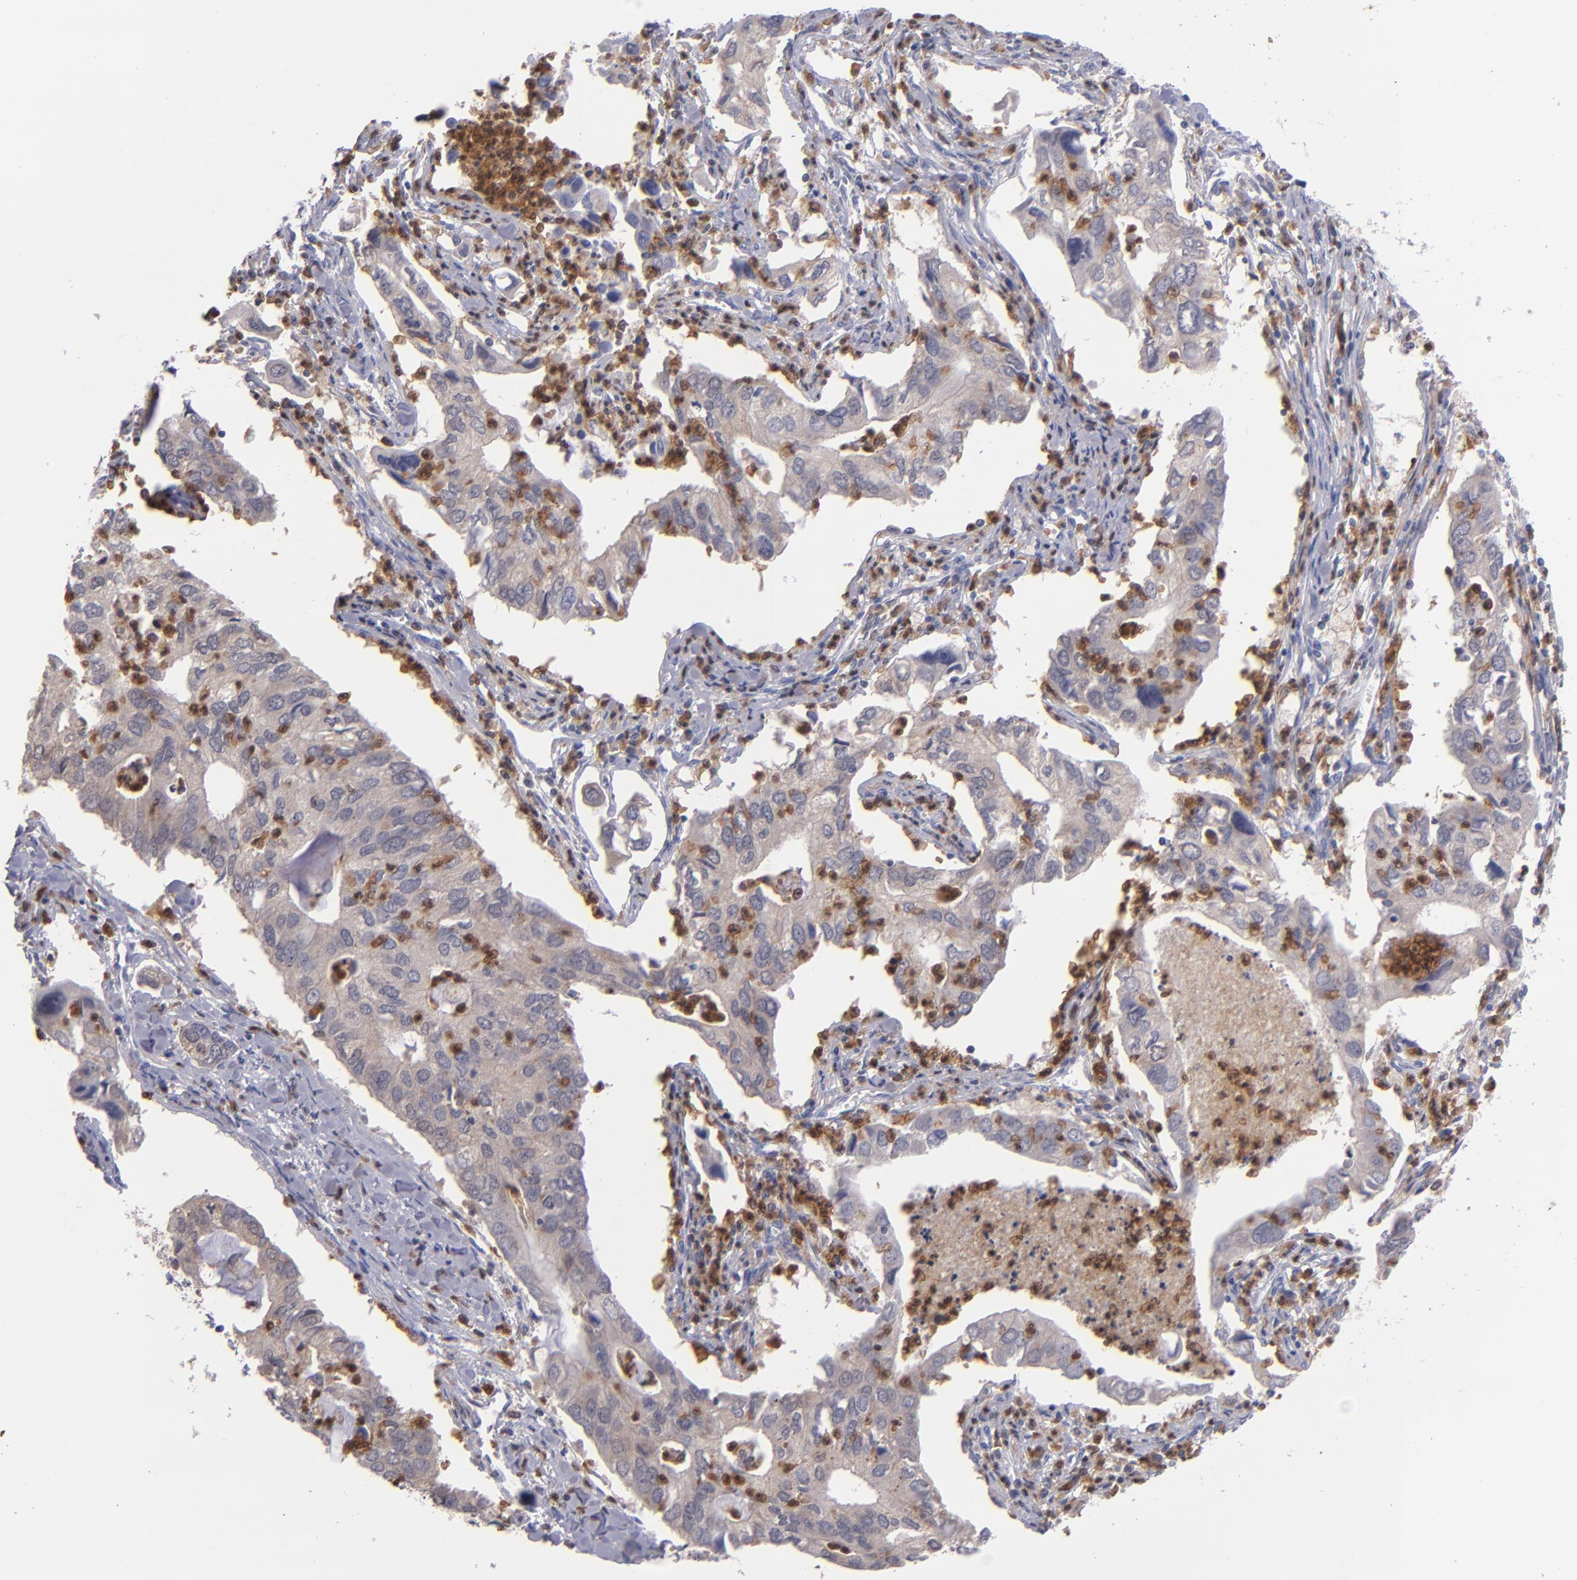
{"staining": {"intensity": "weak", "quantity": "<25%", "location": "cytoplasmic/membranous"}, "tissue": "lung cancer", "cell_type": "Tumor cells", "image_type": "cancer", "snomed": [{"axis": "morphology", "description": "Adenocarcinoma, NOS"}, {"axis": "topography", "description": "Lung"}], "caption": "Immunohistochemistry (IHC) micrograph of neoplastic tissue: human lung adenocarcinoma stained with DAB (3,3'-diaminobenzidine) demonstrates no significant protein expression in tumor cells.", "gene": "PRKCD", "patient": {"sex": "male", "age": 48}}